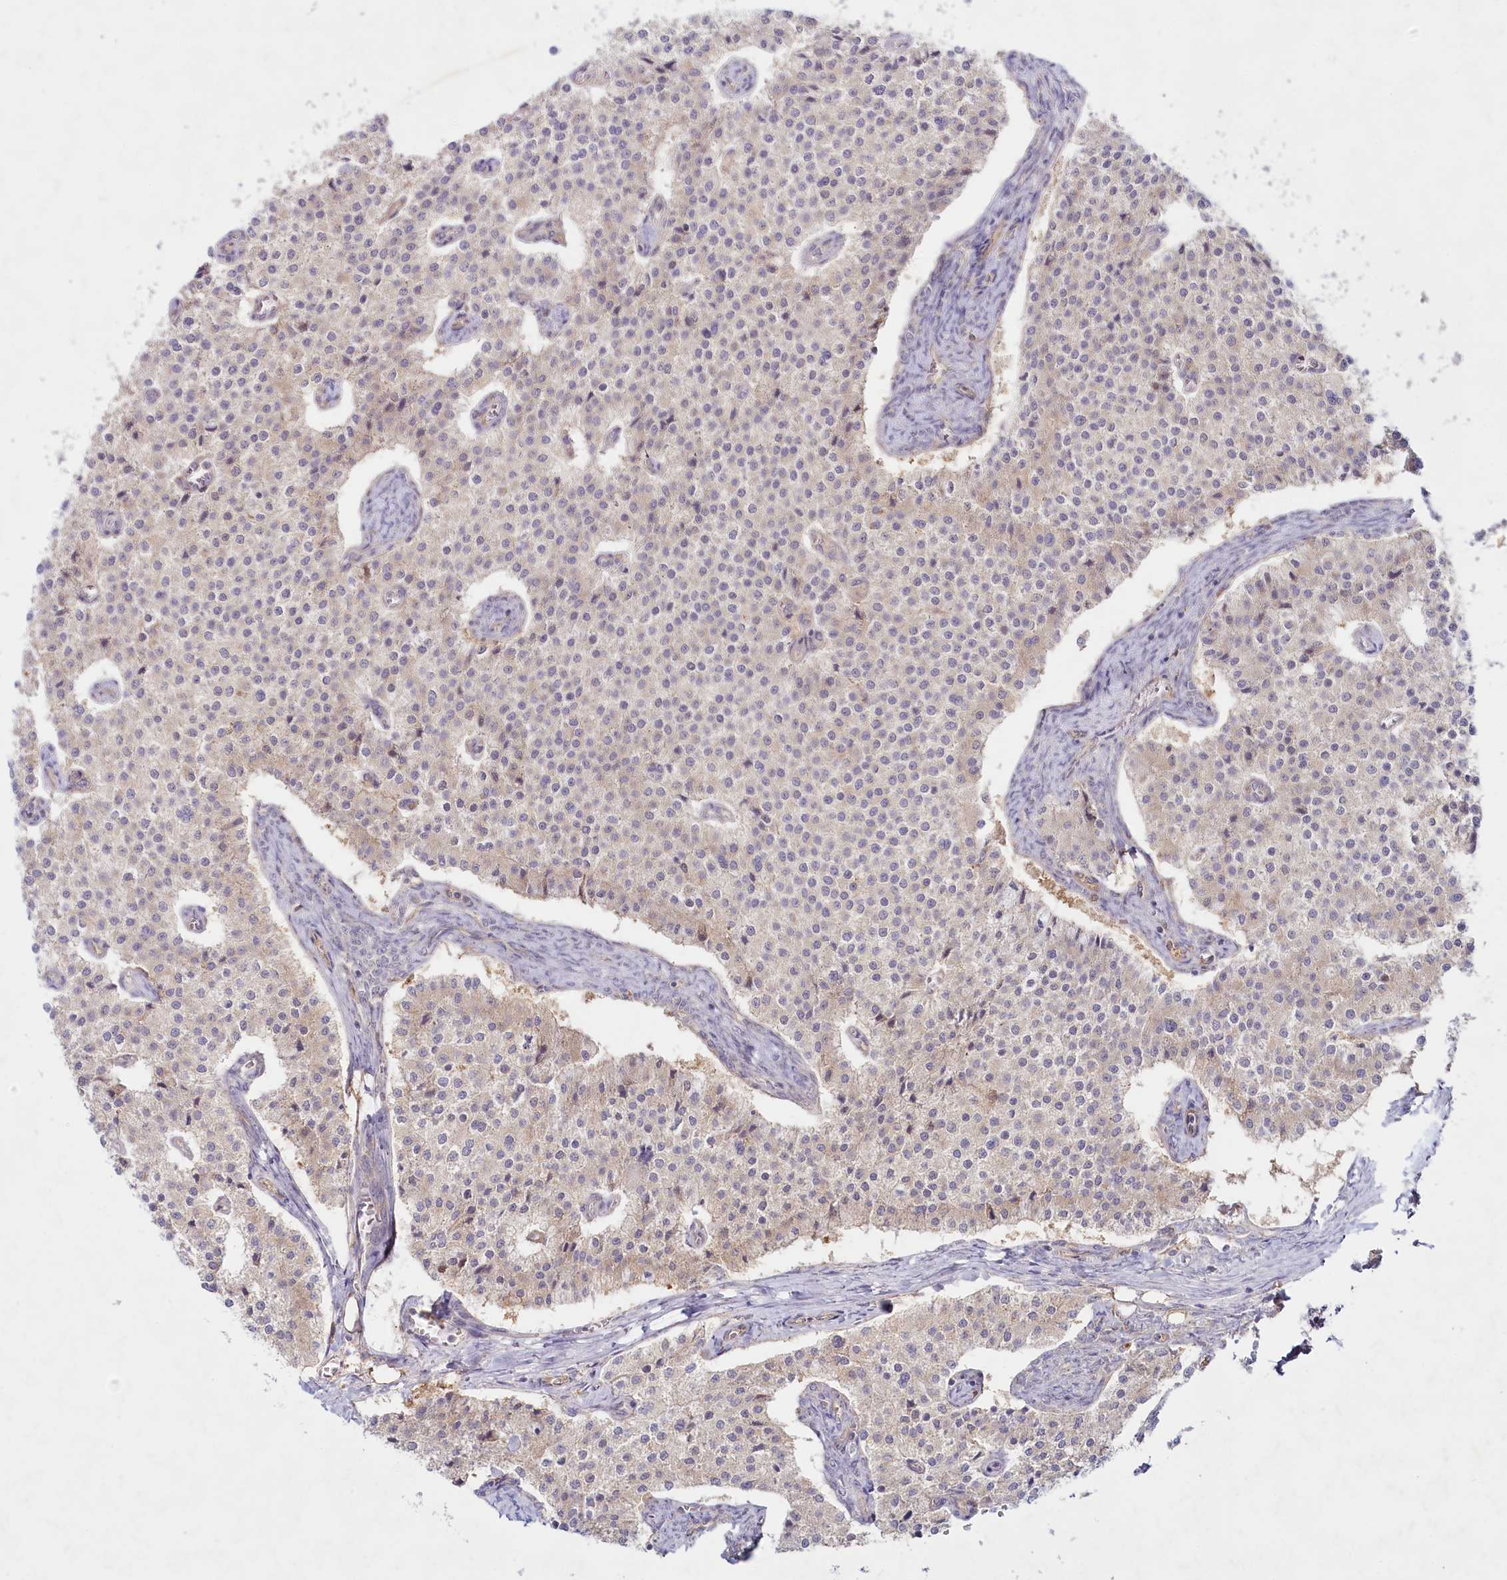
{"staining": {"intensity": "weak", "quantity": "<25%", "location": "cytoplasmic/membranous"}, "tissue": "carcinoid", "cell_type": "Tumor cells", "image_type": "cancer", "snomed": [{"axis": "morphology", "description": "Carcinoid, malignant, NOS"}, {"axis": "topography", "description": "Colon"}], "caption": "An IHC micrograph of malignant carcinoid is shown. There is no staining in tumor cells of malignant carcinoid. (IHC, brightfield microscopy, high magnification).", "gene": "TNIP1", "patient": {"sex": "female", "age": 52}}